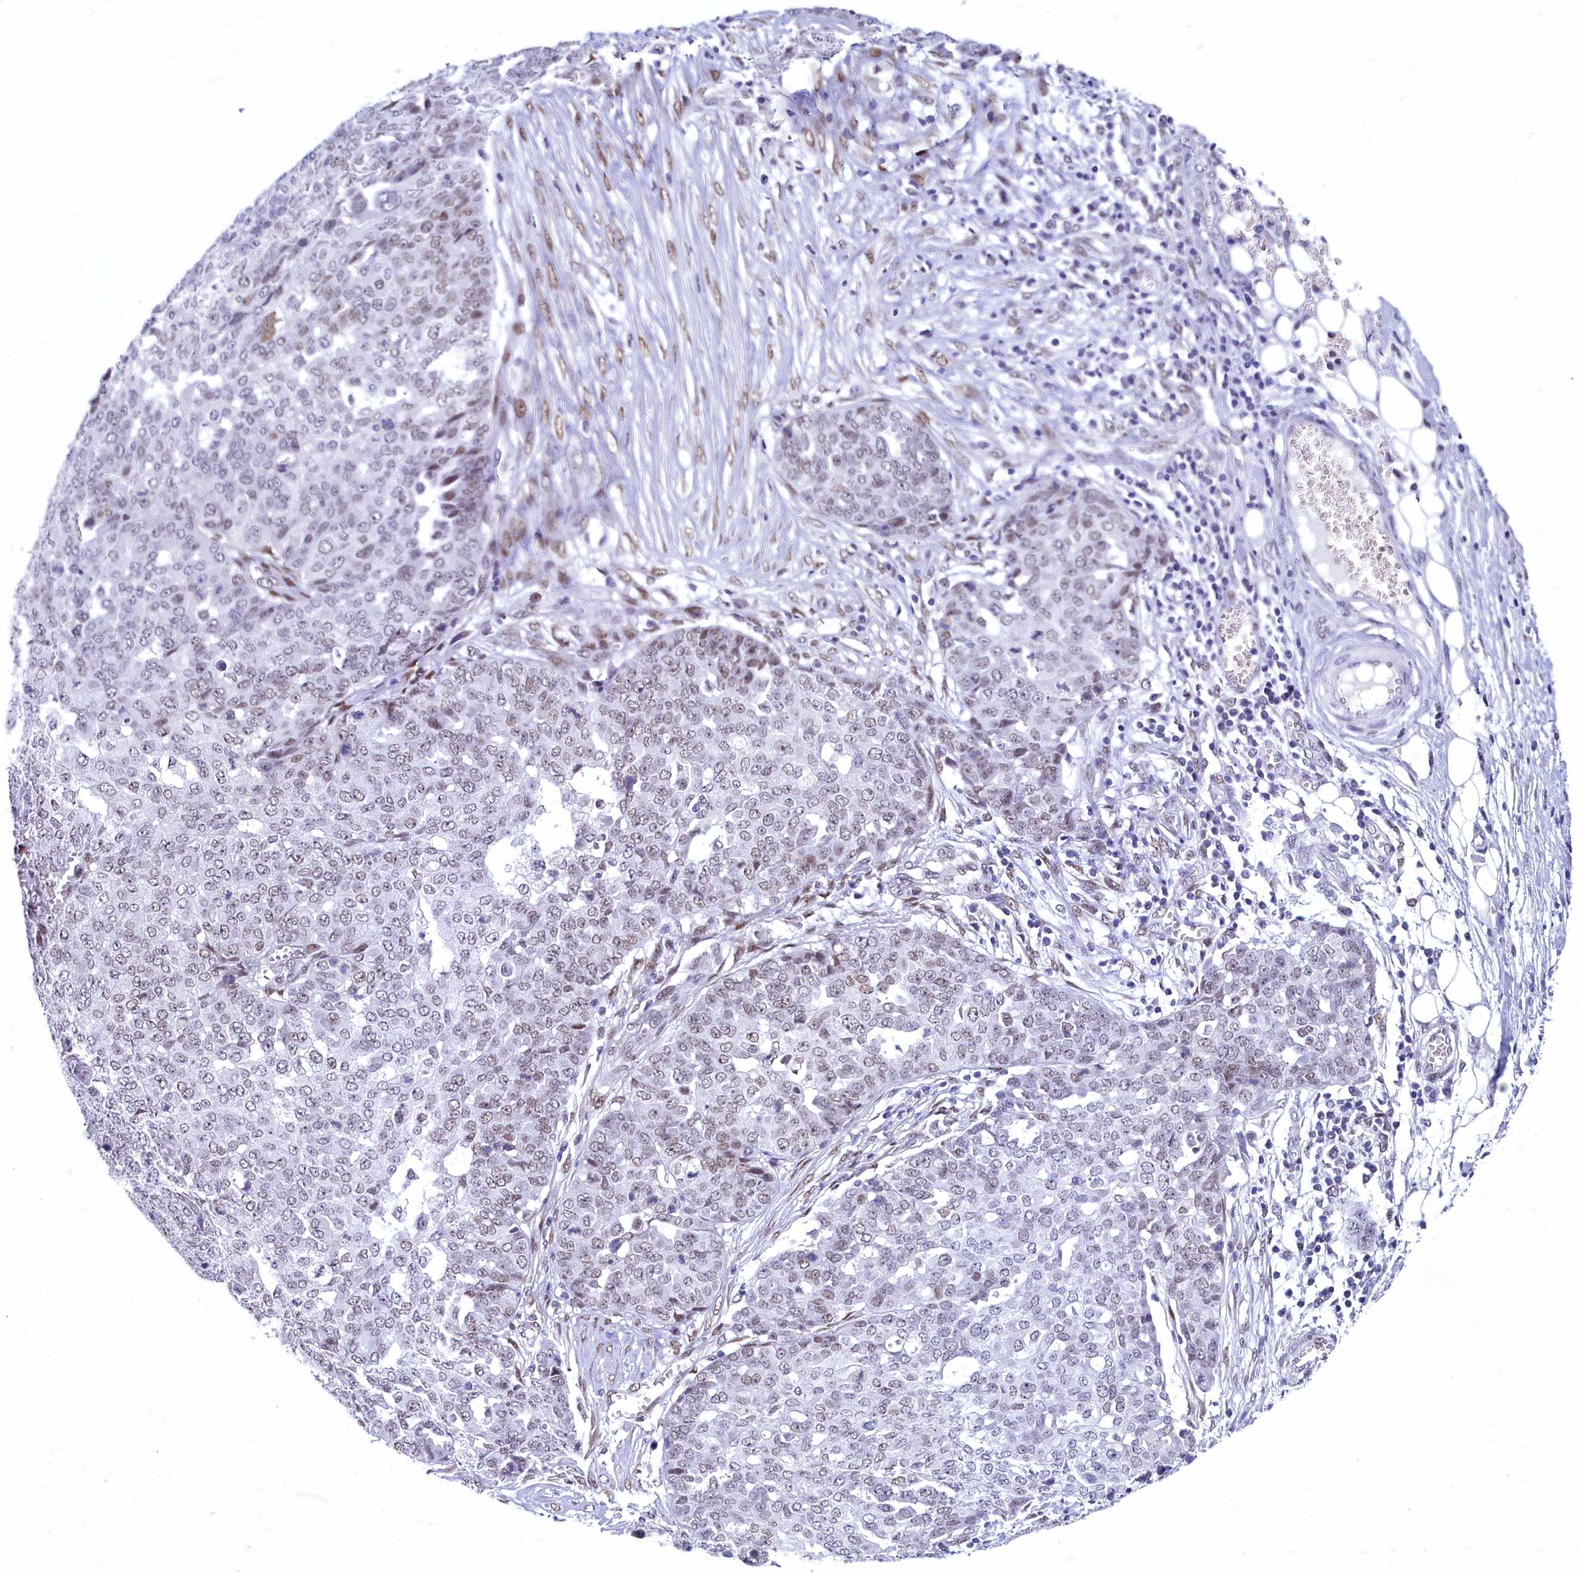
{"staining": {"intensity": "weak", "quantity": ">75%", "location": "nuclear"}, "tissue": "ovarian cancer", "cell_type": "Tumor cells", "image_type": "cancer", "snomed": [{"axis": "morphology", "description": "Cystadenocarcinoma, serous, NOS"}, {"axis": "topography", "description": "Soft tissue"}, {"axis": "topography", "description": "Ovary"}], "caption": "Immunohistochemical staining of human ovarian serous cystadenocarcinoma displays low levels of weak nuclear positivity in approximately >75% of tumor cells. The protein is stained brown, and the nuclei are stained in blue (DAB IHC with brightfield microscopy, high magnification).", "gene": "SUGP2", "patient": {"sex": "female", "age": 57}}